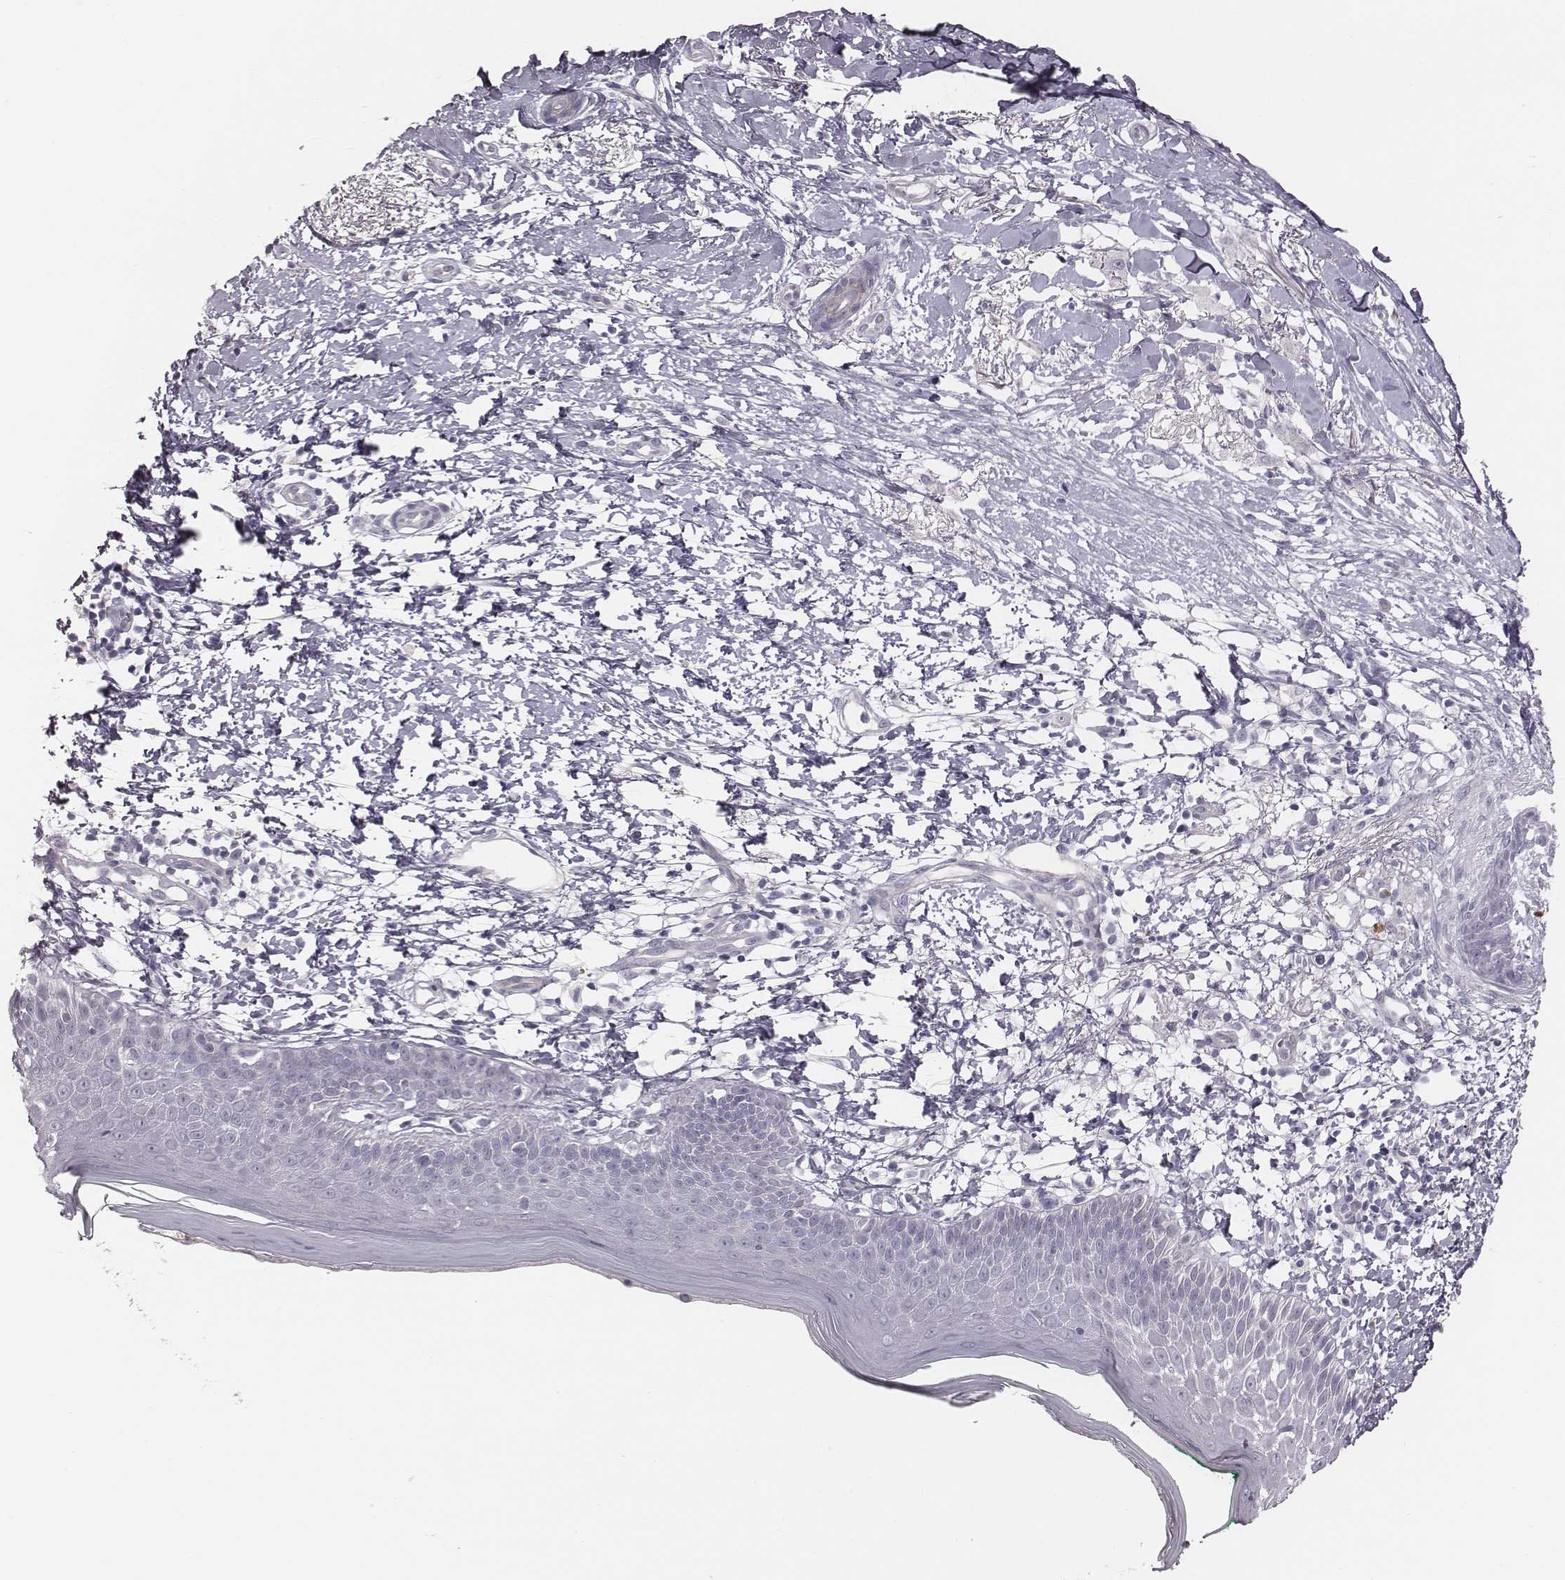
{"staining": {"intensity": "negative", "quantity": "none", "location": "none"}, "tissue": "skin cancer", "cell_type": "Tumor cells", "image_type": "cancer", "snomed": [{"axis": "morphology", "description": "Normal tissue, NOS"}, {"axis": "morphology", "description": "Basal cell carcinoma"}, {"axis": "topography", "description": "Skin"}], "caption": "IHC of human basal cell carcinoma (skin) exhibits no positivity in tumor cells.", "gene": "CACNG4", "patient": {"sex": "male", "age": 84}}